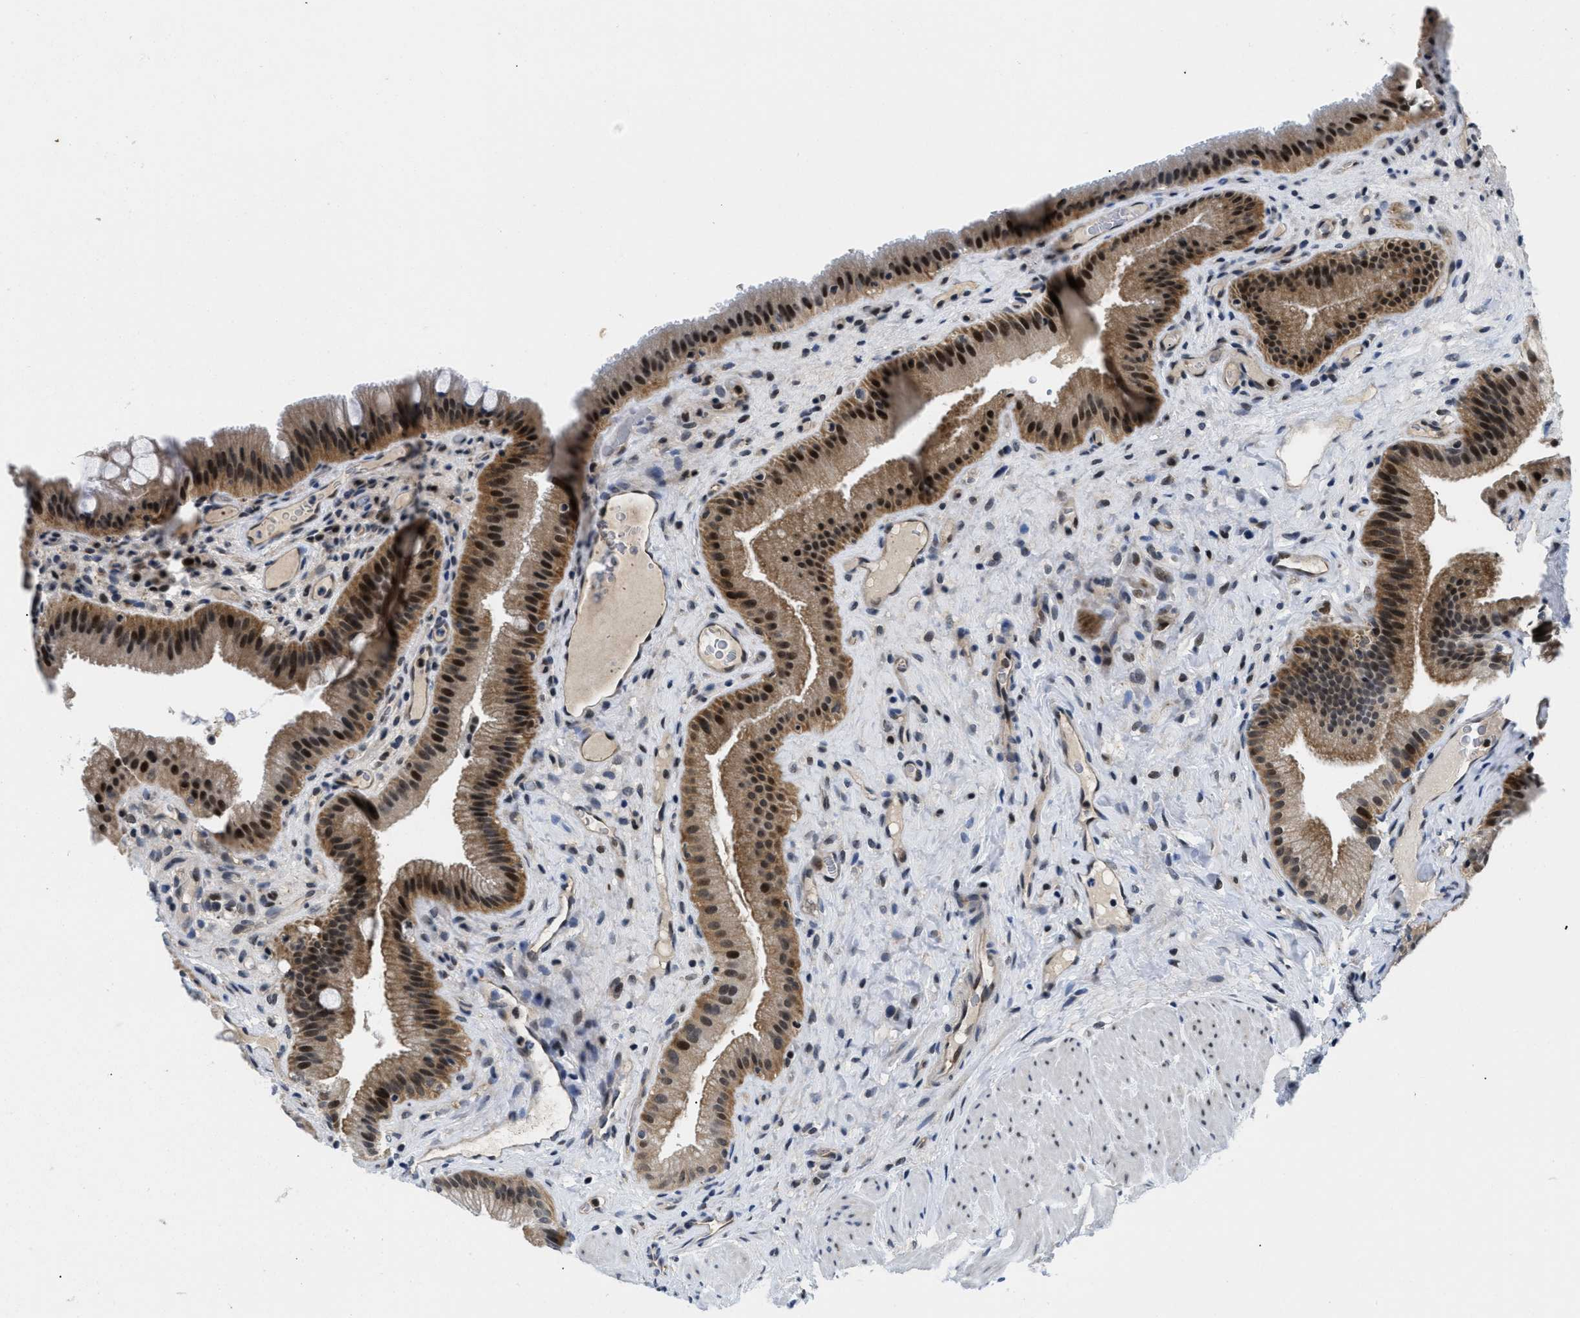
{"staining": {"intensity": "strong", "quantity": ">75%", "location": "cytoplasmic/membranous,nuclear"}, "tissue": "gallbladder", "cell_type": "Glandular cells", "image_type": "normal", "snomed": [{"axis": "morphology", "description": "Normal tissue, NOS"}, {"axis": "topography", "description": "Gallbladder"}], "caption": "Immunohistochemical staining of benign human gallbladder demonstrates >75% levels of strong cytoplasmic/membranous,nuclear protein positivity in approximately >75% of glandular cells.", "gene": "SLC29A2", "patient": {"sex": "male", "age": 49}}